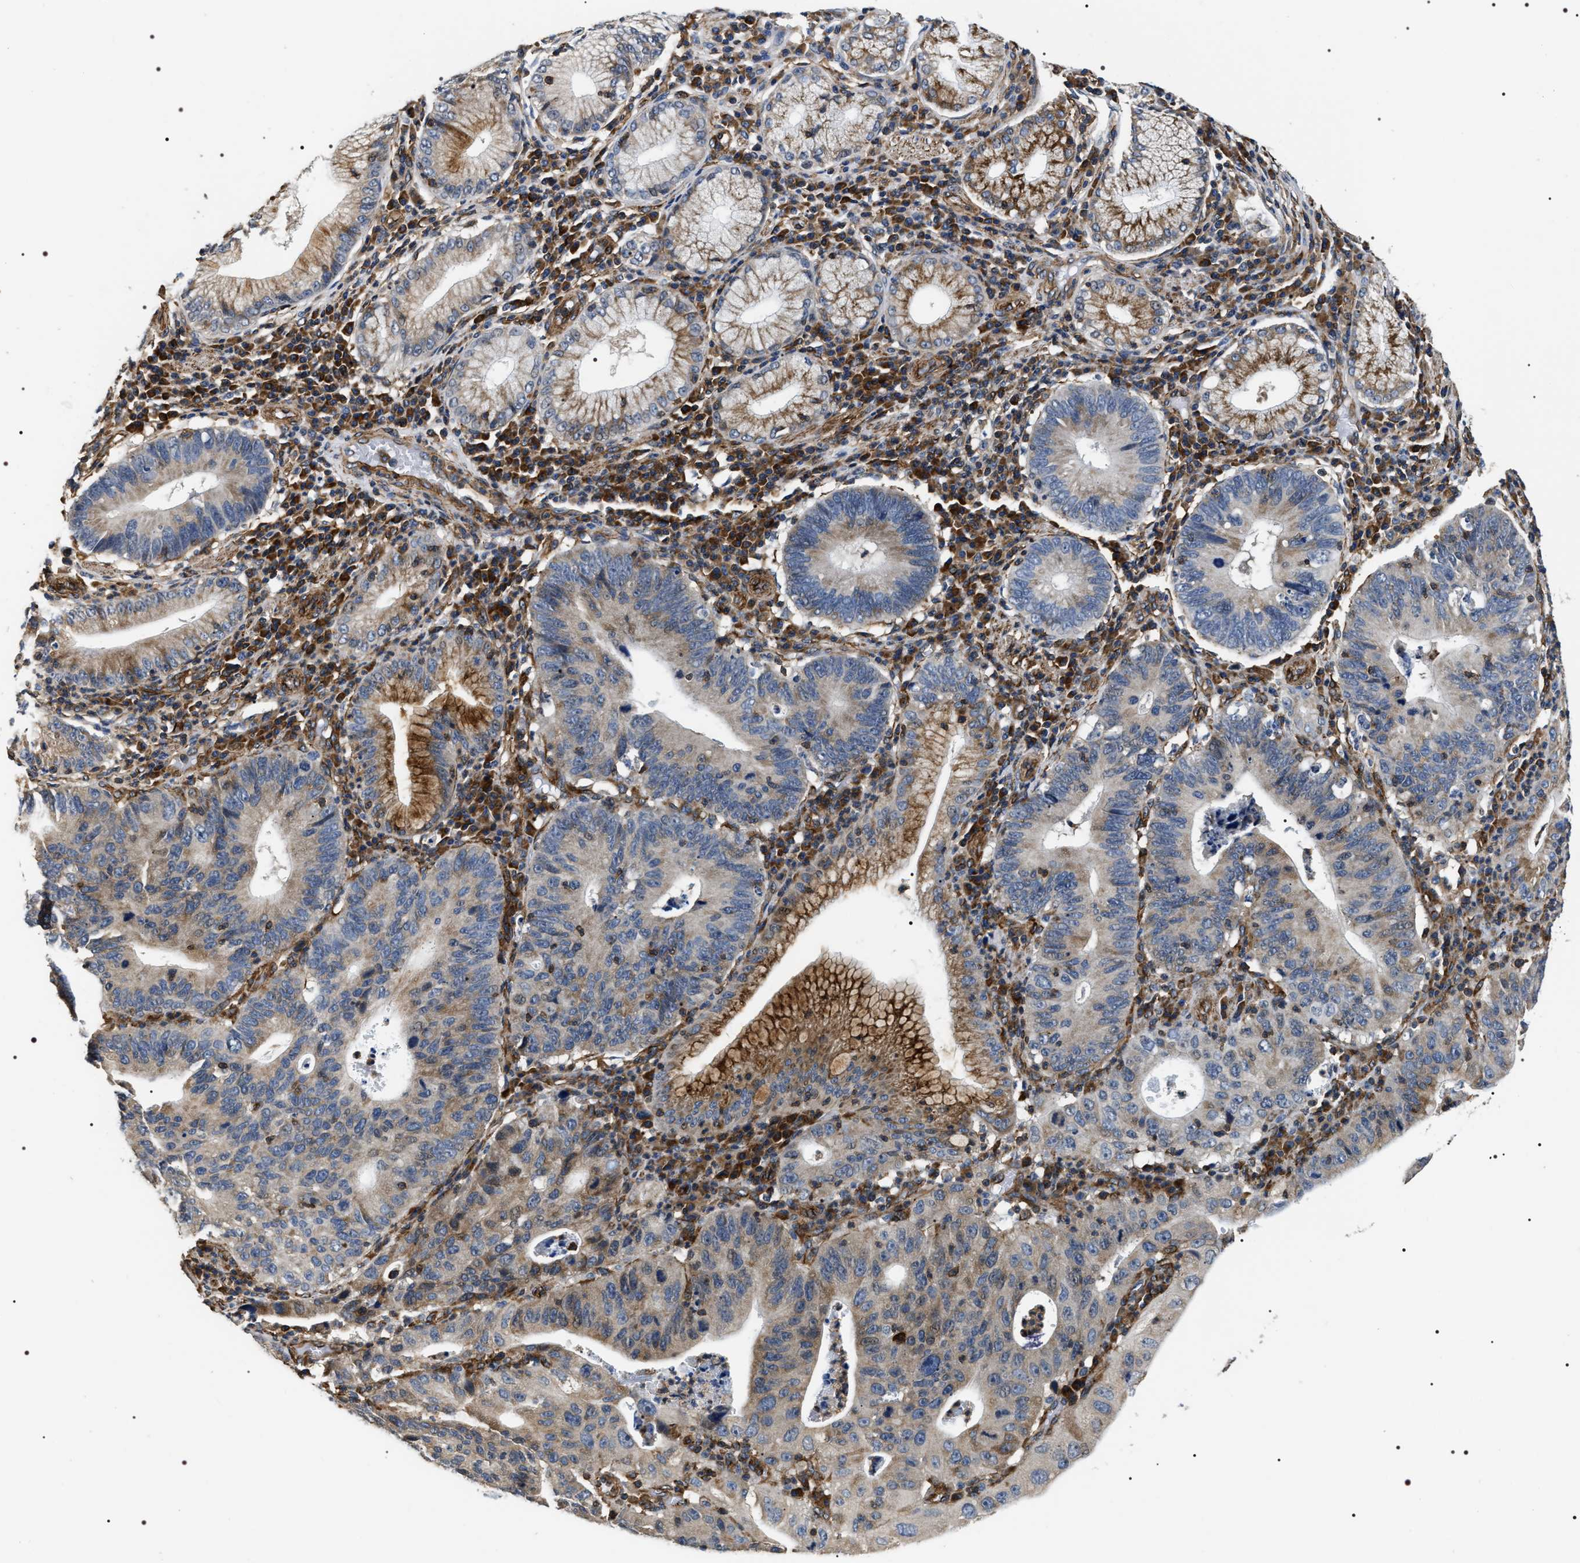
{"staining": {"intensity": "weak", "quantity": "25%-75%", "location": "cytoplasmic/membranous"}, "tissue": "stomach cancer", "cell_type": "Tumor cells", "image_type": "cancer", "snomed": [{"axis": "morphology", "description": "Adenocarcinoma, NOS"}, {"axis": "topography", "description": "Stomach"}], "caption": "High-magnification brightfield microscopy of stomach adenocarcinoma stained with DAB (brown) and counterstained with hematoxylin (blue). tumor cells exhibit weak cytoplasmic/membranous expression is present in about25%-75% of cells. (IHC, brightfield microscopy, high magnification).", "gene": "ZC3HAV1L", "patient": {"sex": "male", "age": 59}}